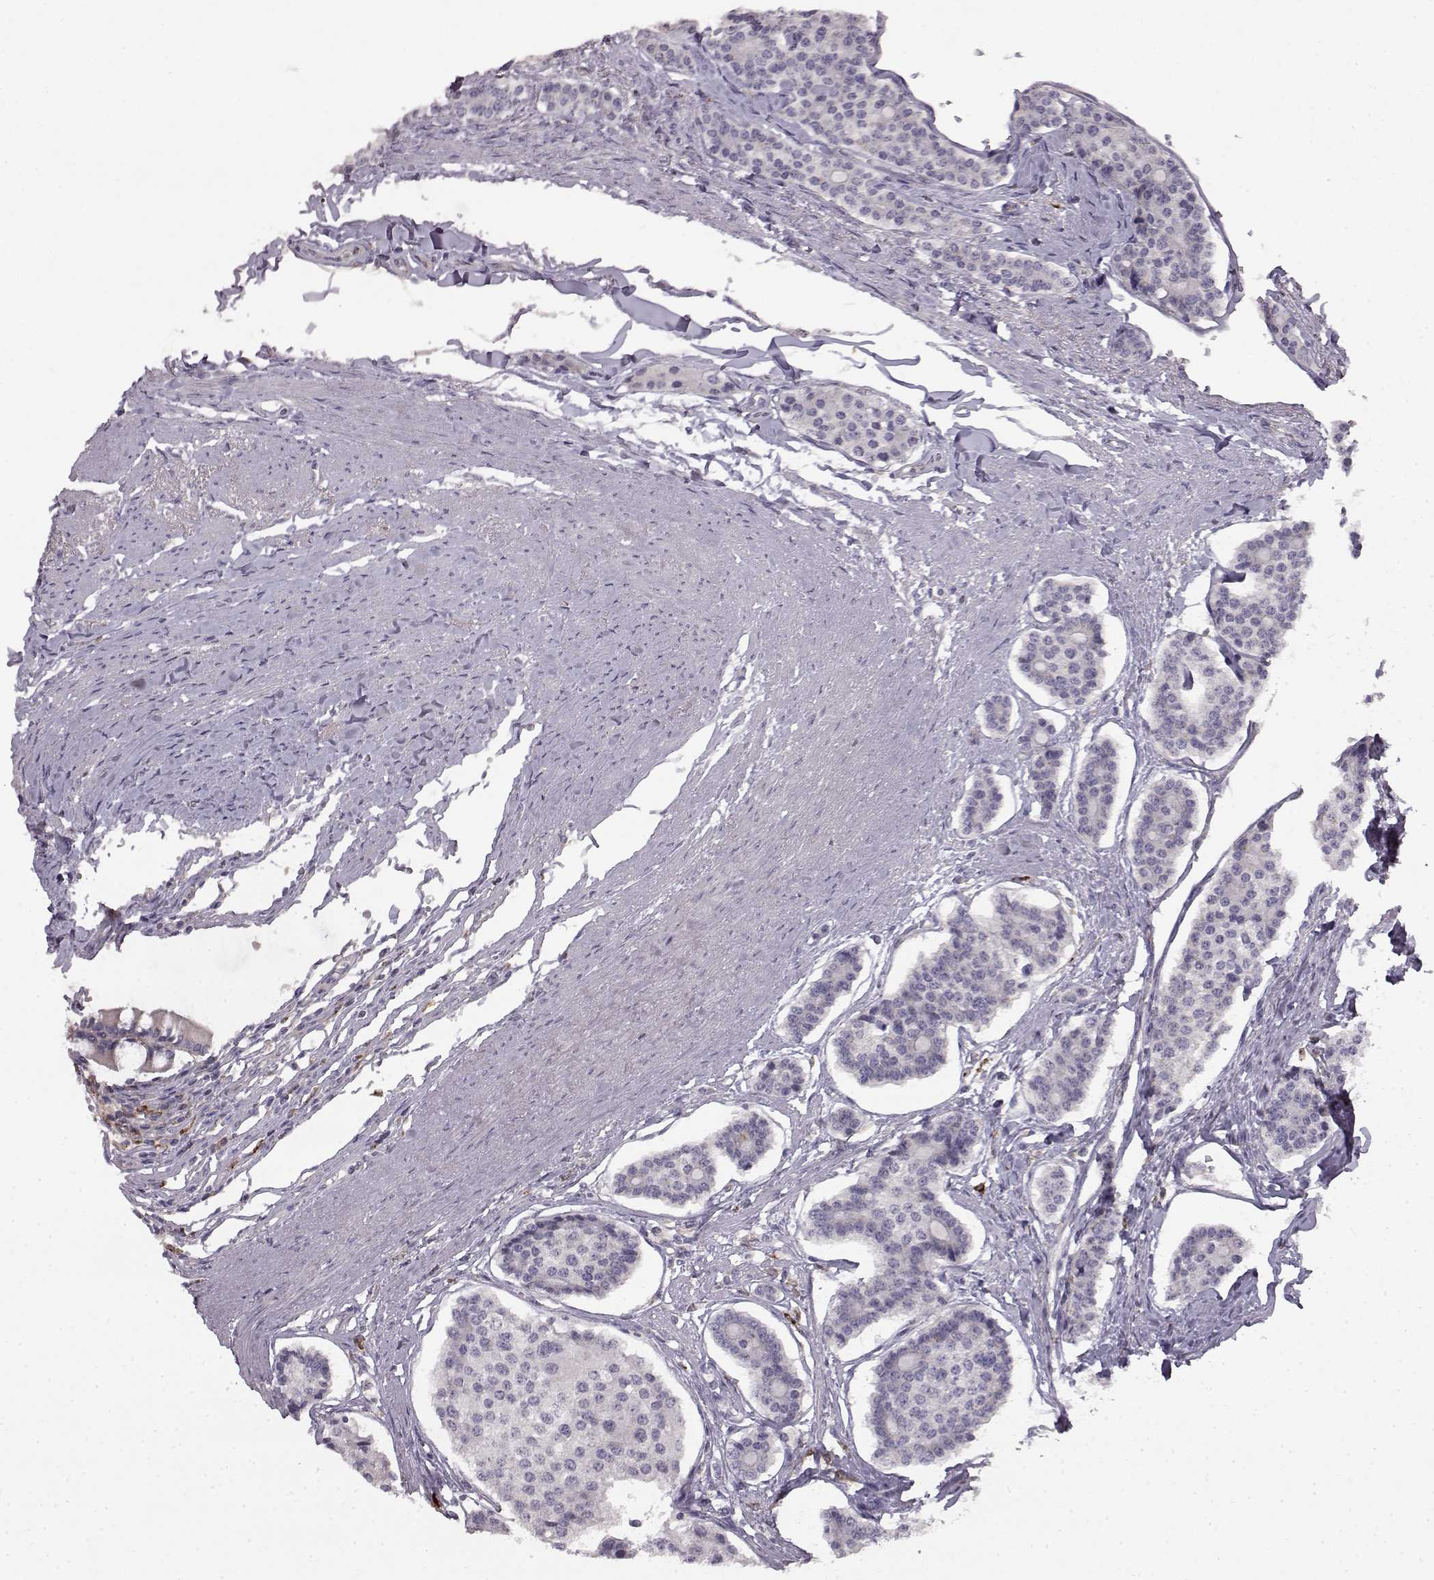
{"staining": {"intensity": "negative", "quantity": "none", "location": "none"}, "tissue": "carcinoid", "cell_type": "Tumor cells", "image_type": "cancer", "snomed": [{"axis": "morphology", "description": "Carcinoid, malignant, NOS"}, {"axis": "topography", "description": "Small intestine"}], "caption": "This is a micrograph of immunohistochemistry staining of carcinoid, which shows no staining in tumor cells.", "gene": "SPAG17", "patient": {"sex": "female", "age": 65}}